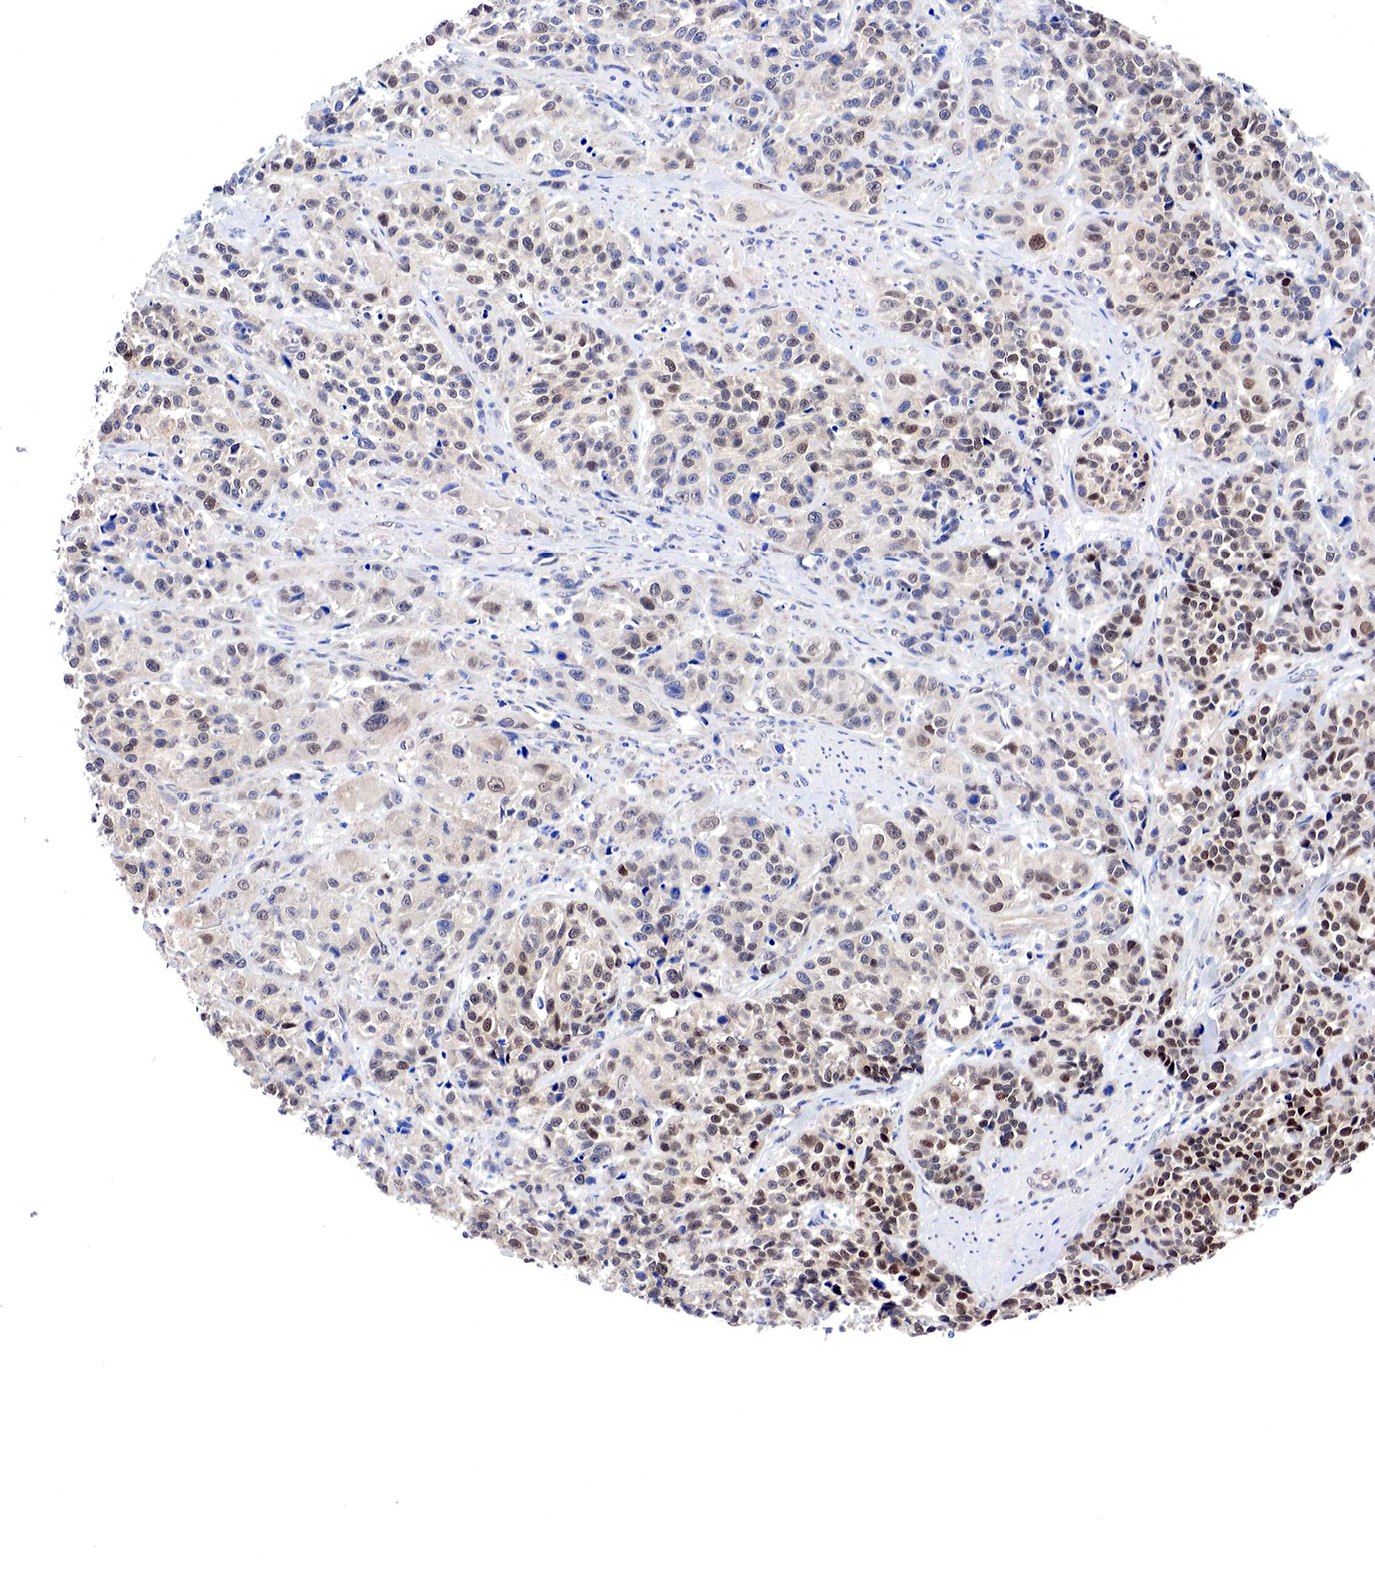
{"staining": {"intensity": "weak", "quantity": ">75%", "location": "cytoplasmic/membranous,nuclear"}, "tissue": "urothelial cancer", "cell_type": "Tumor cells", "image_type": "cancer", "snomed": [{"axis": "morphology", "description": "Urothelial carcinoma, High grade"}, {"axis": "topography", "description": "Urinary bladder"}], "caption": "Immunohistochemistry of urothelial cancer displays low levels of weak cytoplasmic/membranous and nuclear positivity in approximately >75% of tumor cells. (Brightfield microscopy of DAB IHC at high magnification).", "gene": "PABIR2", "patient": {"sex": "female", "age": 81}}